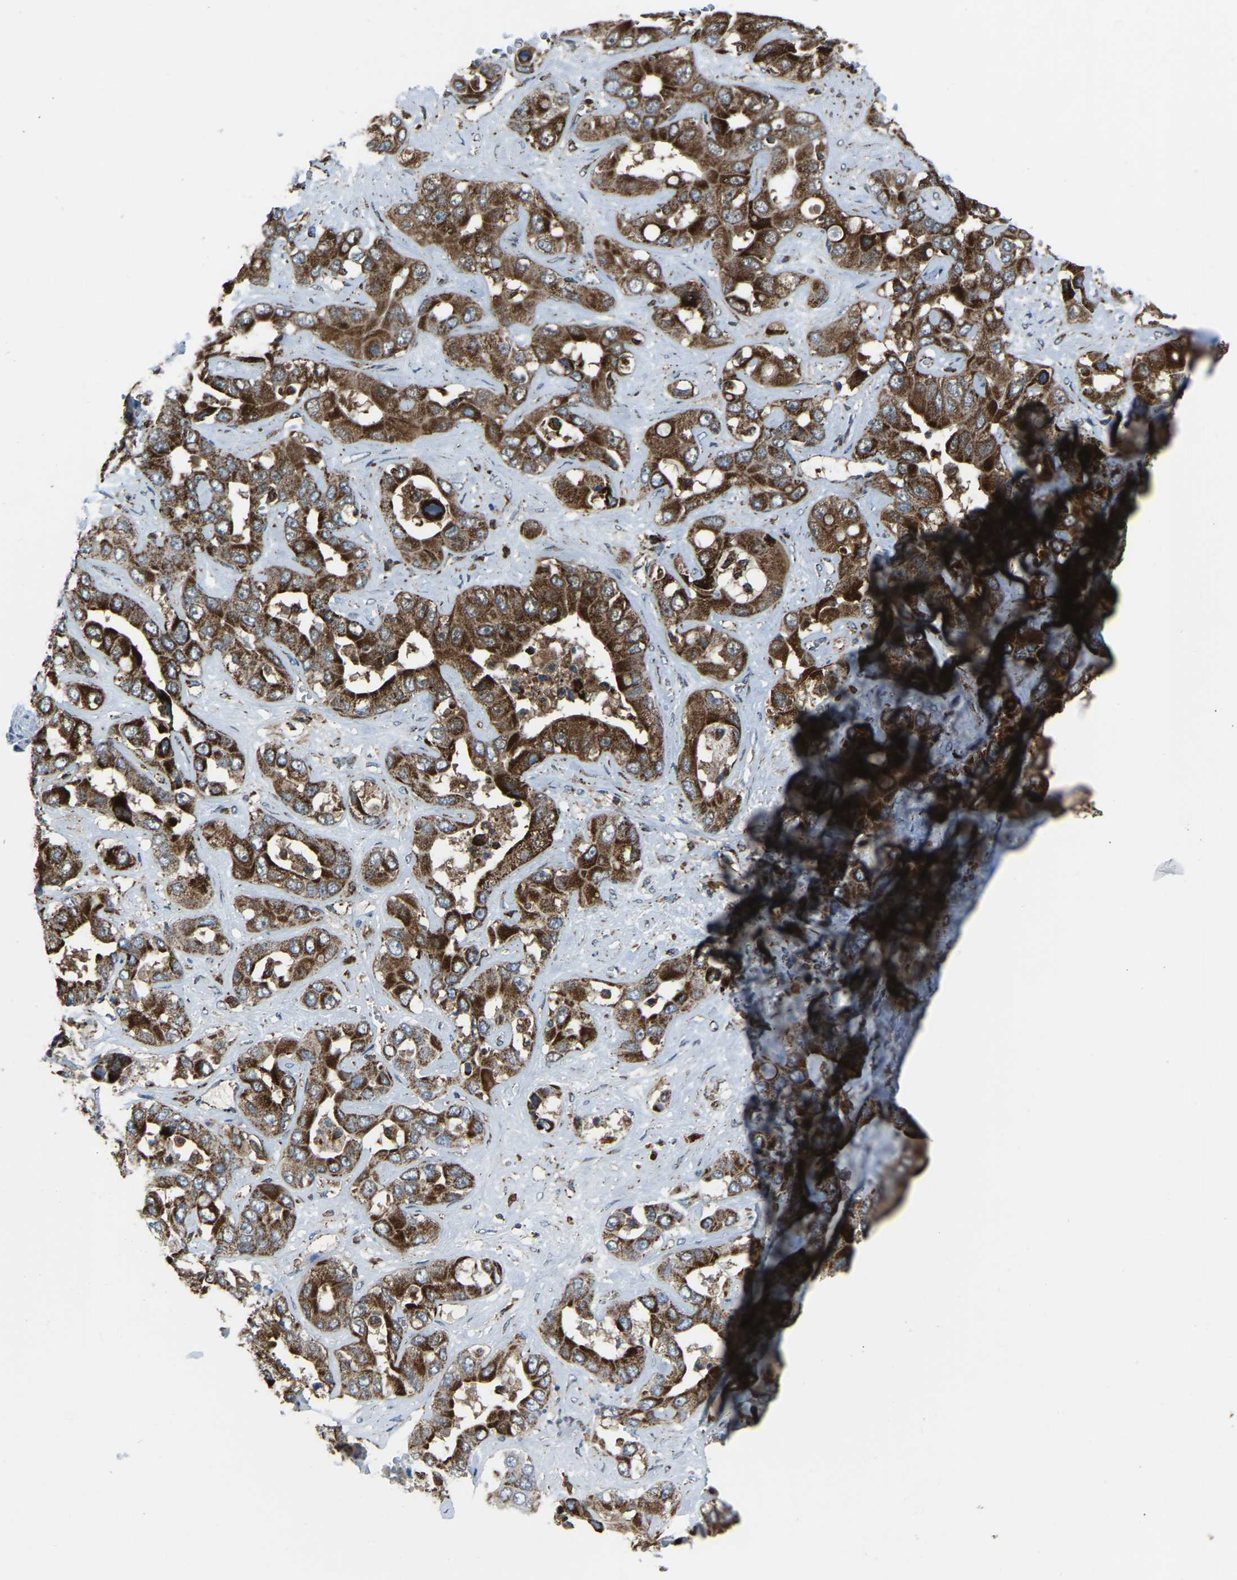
{"staining": {"intensity": "strong", "quantity": ">75%", "location": "cytoplasmic/membranous"}, "tissue": "liver cancer", "cell_type": "Tumor cells", "image_type": "cancer", "snomed": [{"axis": "morphology", "description": "Cholangiocarcinoma"}, {"axis": "topography", "description": "Liver"}], "caption": "This photomicrograph demonstrates IHC staining of human liver cancer (cholangiocarcinoma), with high strong cytoplasmic/membranous positivity in about >75% of tumor cells.", "gene": "AKR1A1", "patient": {"sex": "female", "age": 52}}